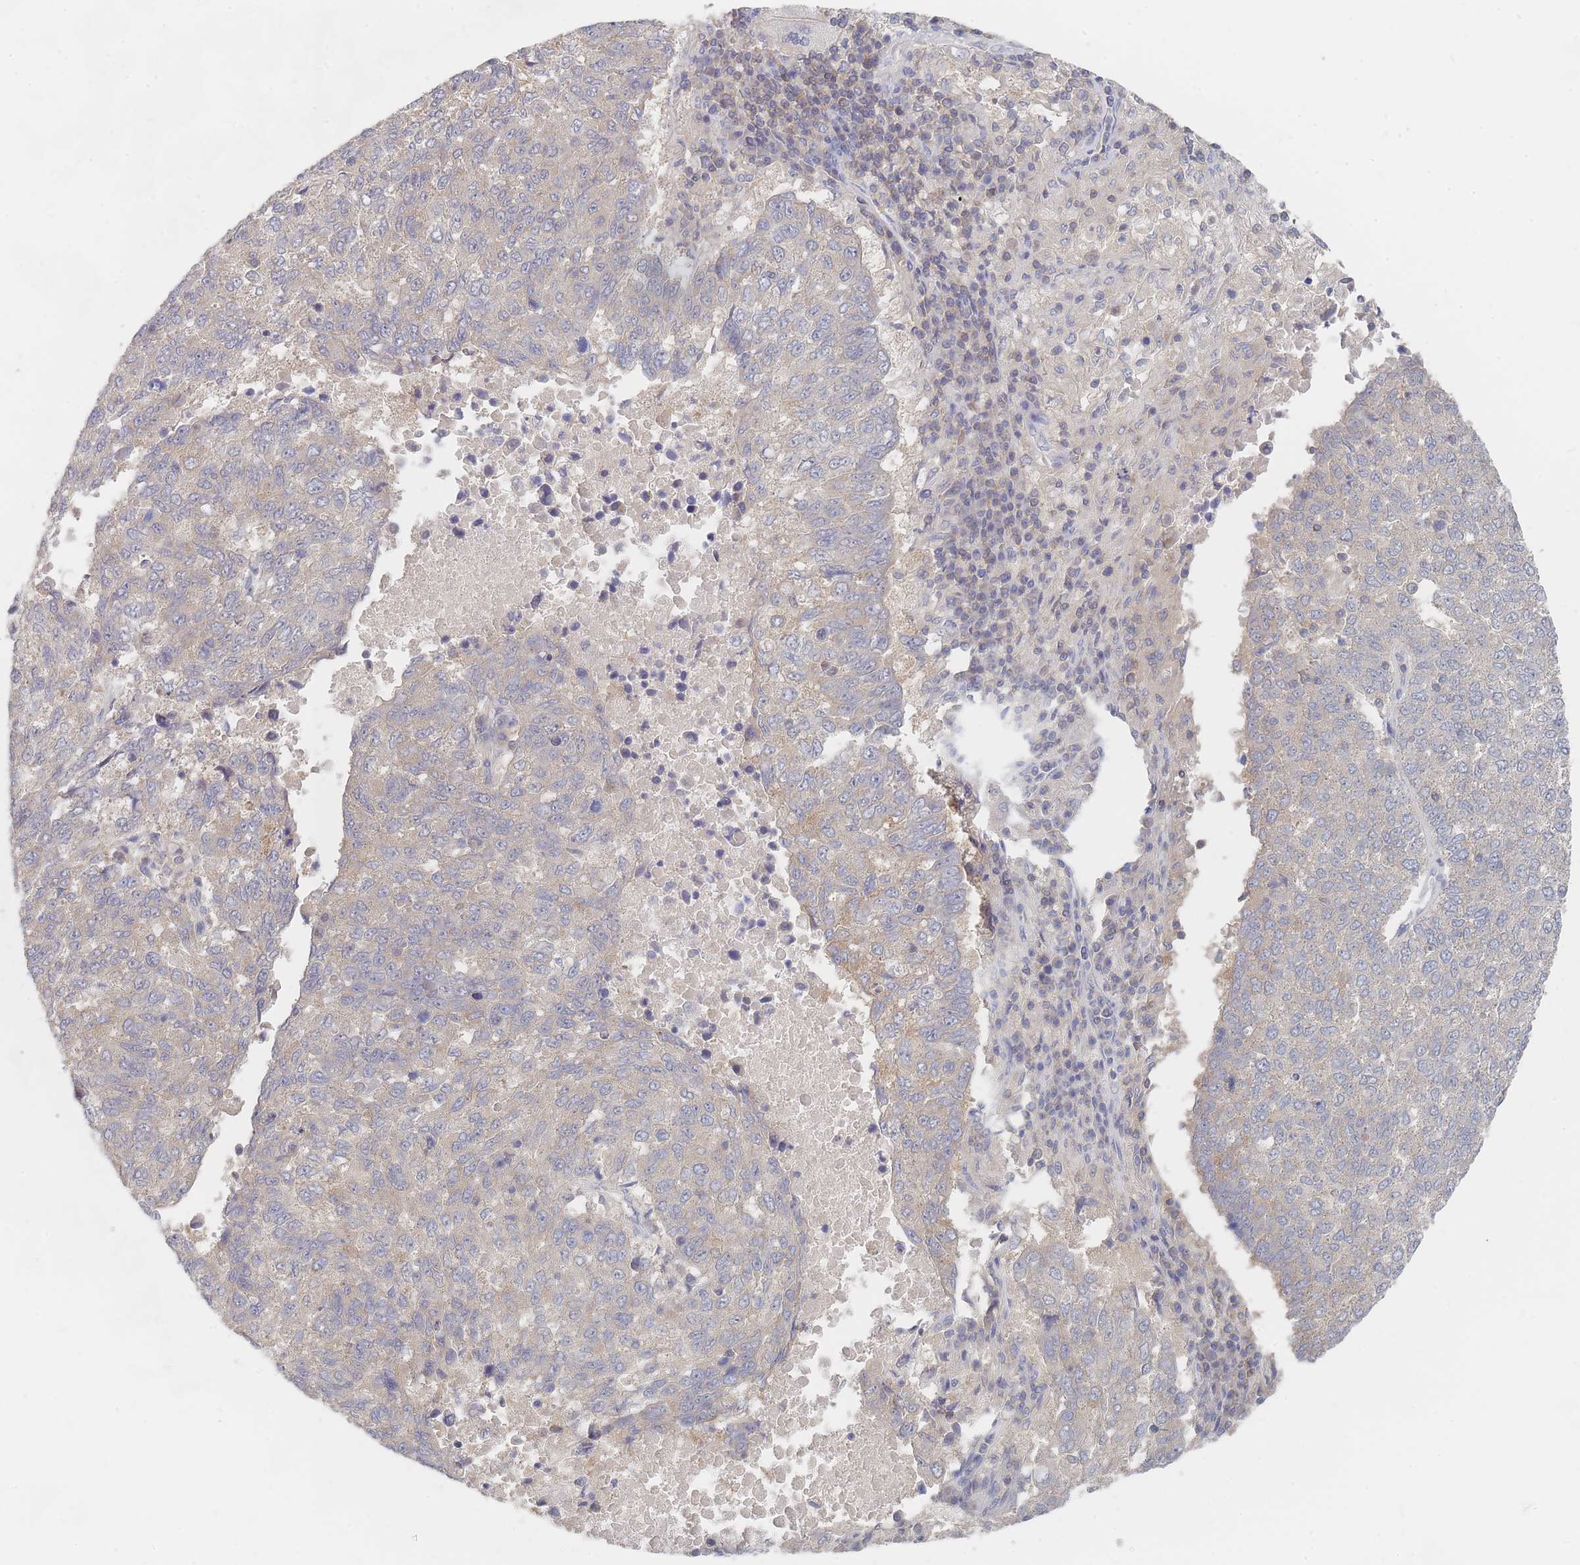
{"staining": {"intensity": "weak", "quantity": "25%-75%", "location": "cytoplasmic/membranous"}, "tissue": "lung cancer", "cell_type": "Tumor cells", "image_type": "cancer", "snomed": [{"axis": "morphology", "description": "Squamous cell carcinoma, NOS"}, {"axis": "topography", "description": "Lung"}], "caption": "Lung cancer (squamous cell carcinoma) stained with a brown dye displays weak cytoplasmic/membranous positive expression in about 25%-75% of tumor cells.", "gene": "PPP6C", "patient": {"sex": "male", "age": 73}}